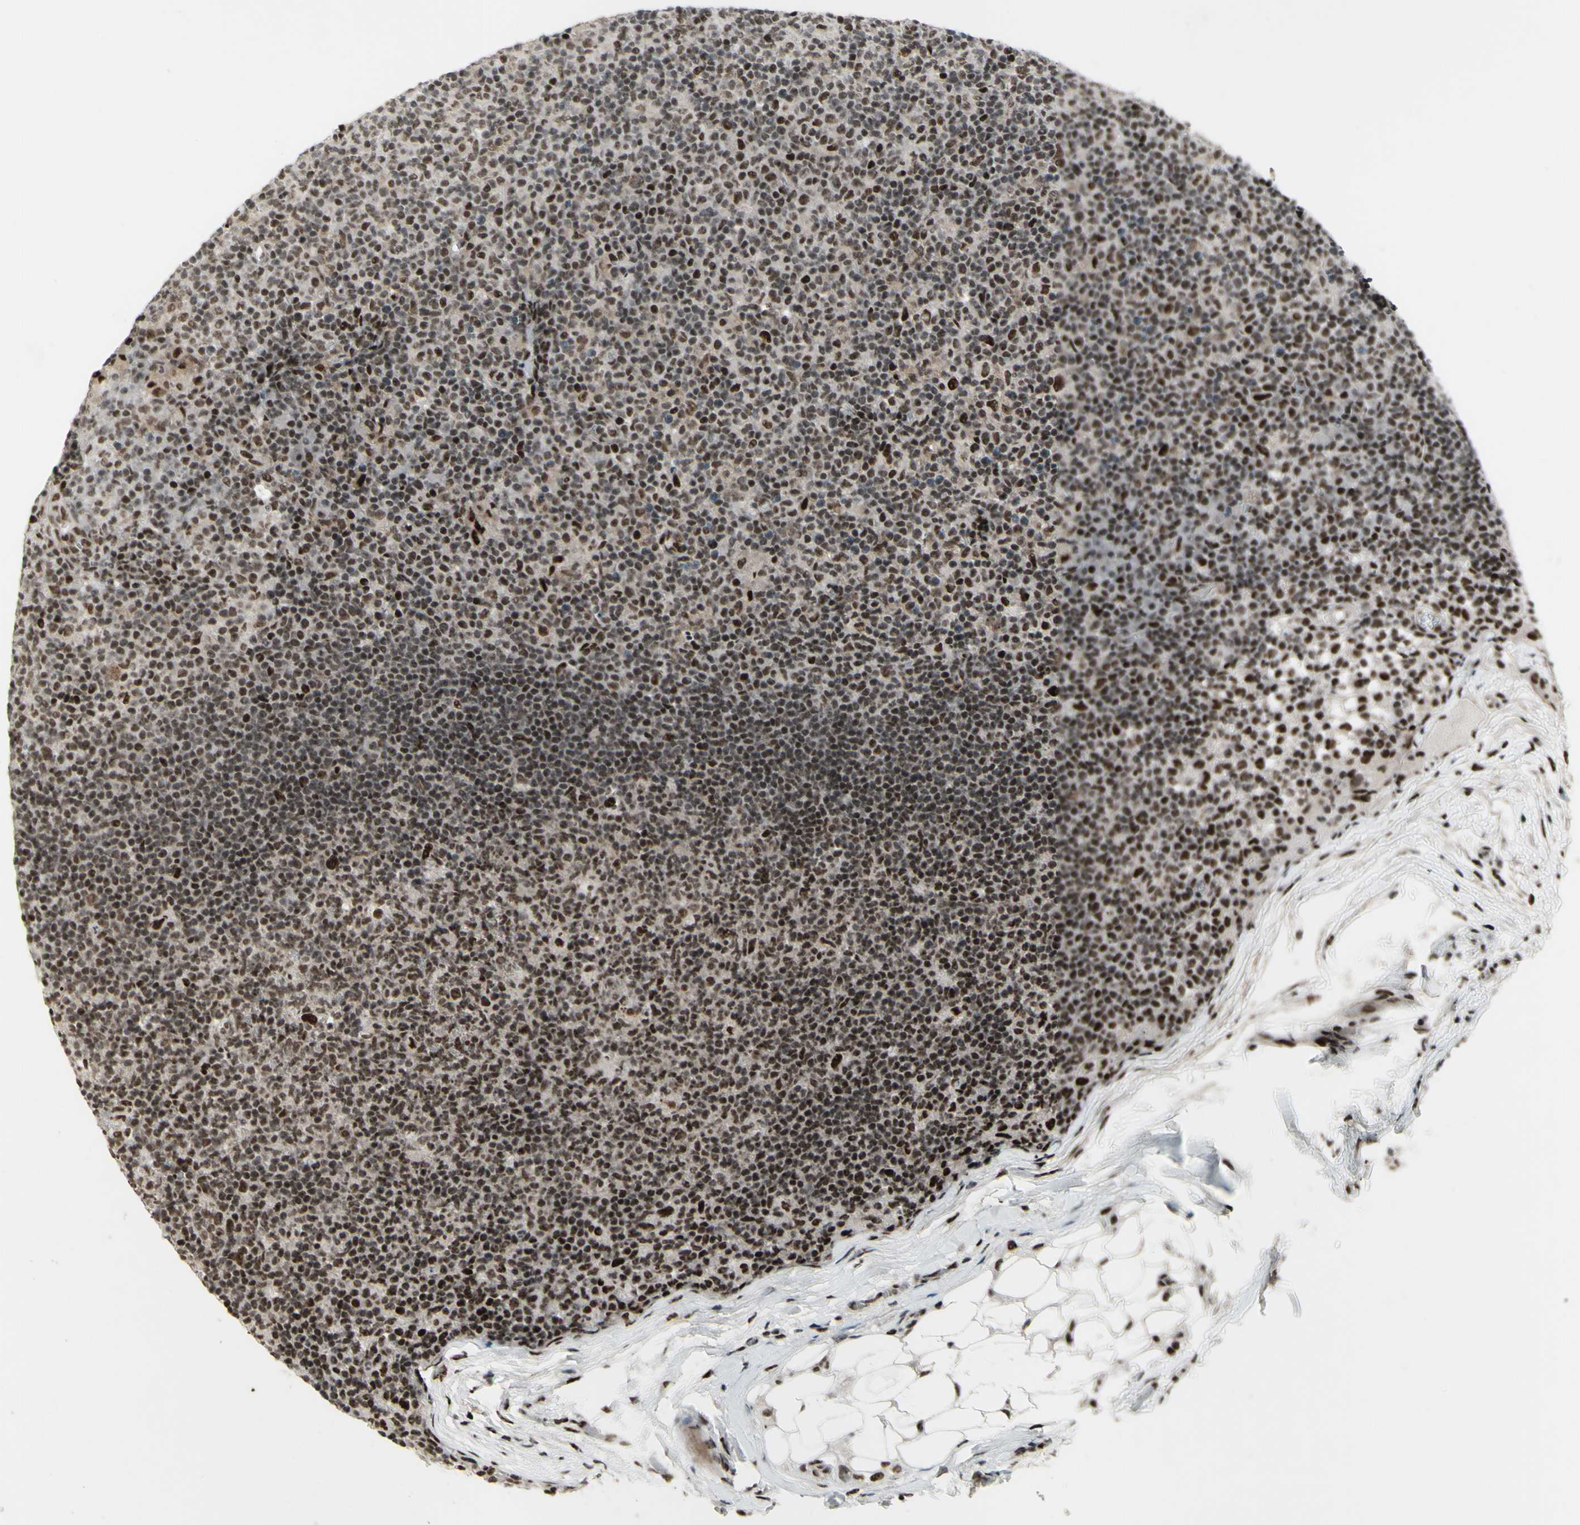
{"staining": {"intensity": "strong", "quantity": "25%-75%", "location": "nuclear"}, "tissue": "lymph node", "cell_type": "Germinal center cells", "image_type": "normal", "snomed": [{"axis": "morphology", "description": "Normal tissue, NOS"}, {"axis": "morphology", "description": "Inflammation, NOS"}, {"axis": "topography", "description": "Lymph node"}], "caption": "Immunohistochemical staining of unremarkable lymph node shows 25%-75% levels of strong nuclear protein staining in about 25%-75% of germinal center cells. Using DAB (3,3'-diaminobenzidine) (brown) and hematoxylin (blue) stains, captured at high magnification using brightfield microscopy.", "gene": "SUPT6H", "patient": {"sex": "male", "age": 55}}